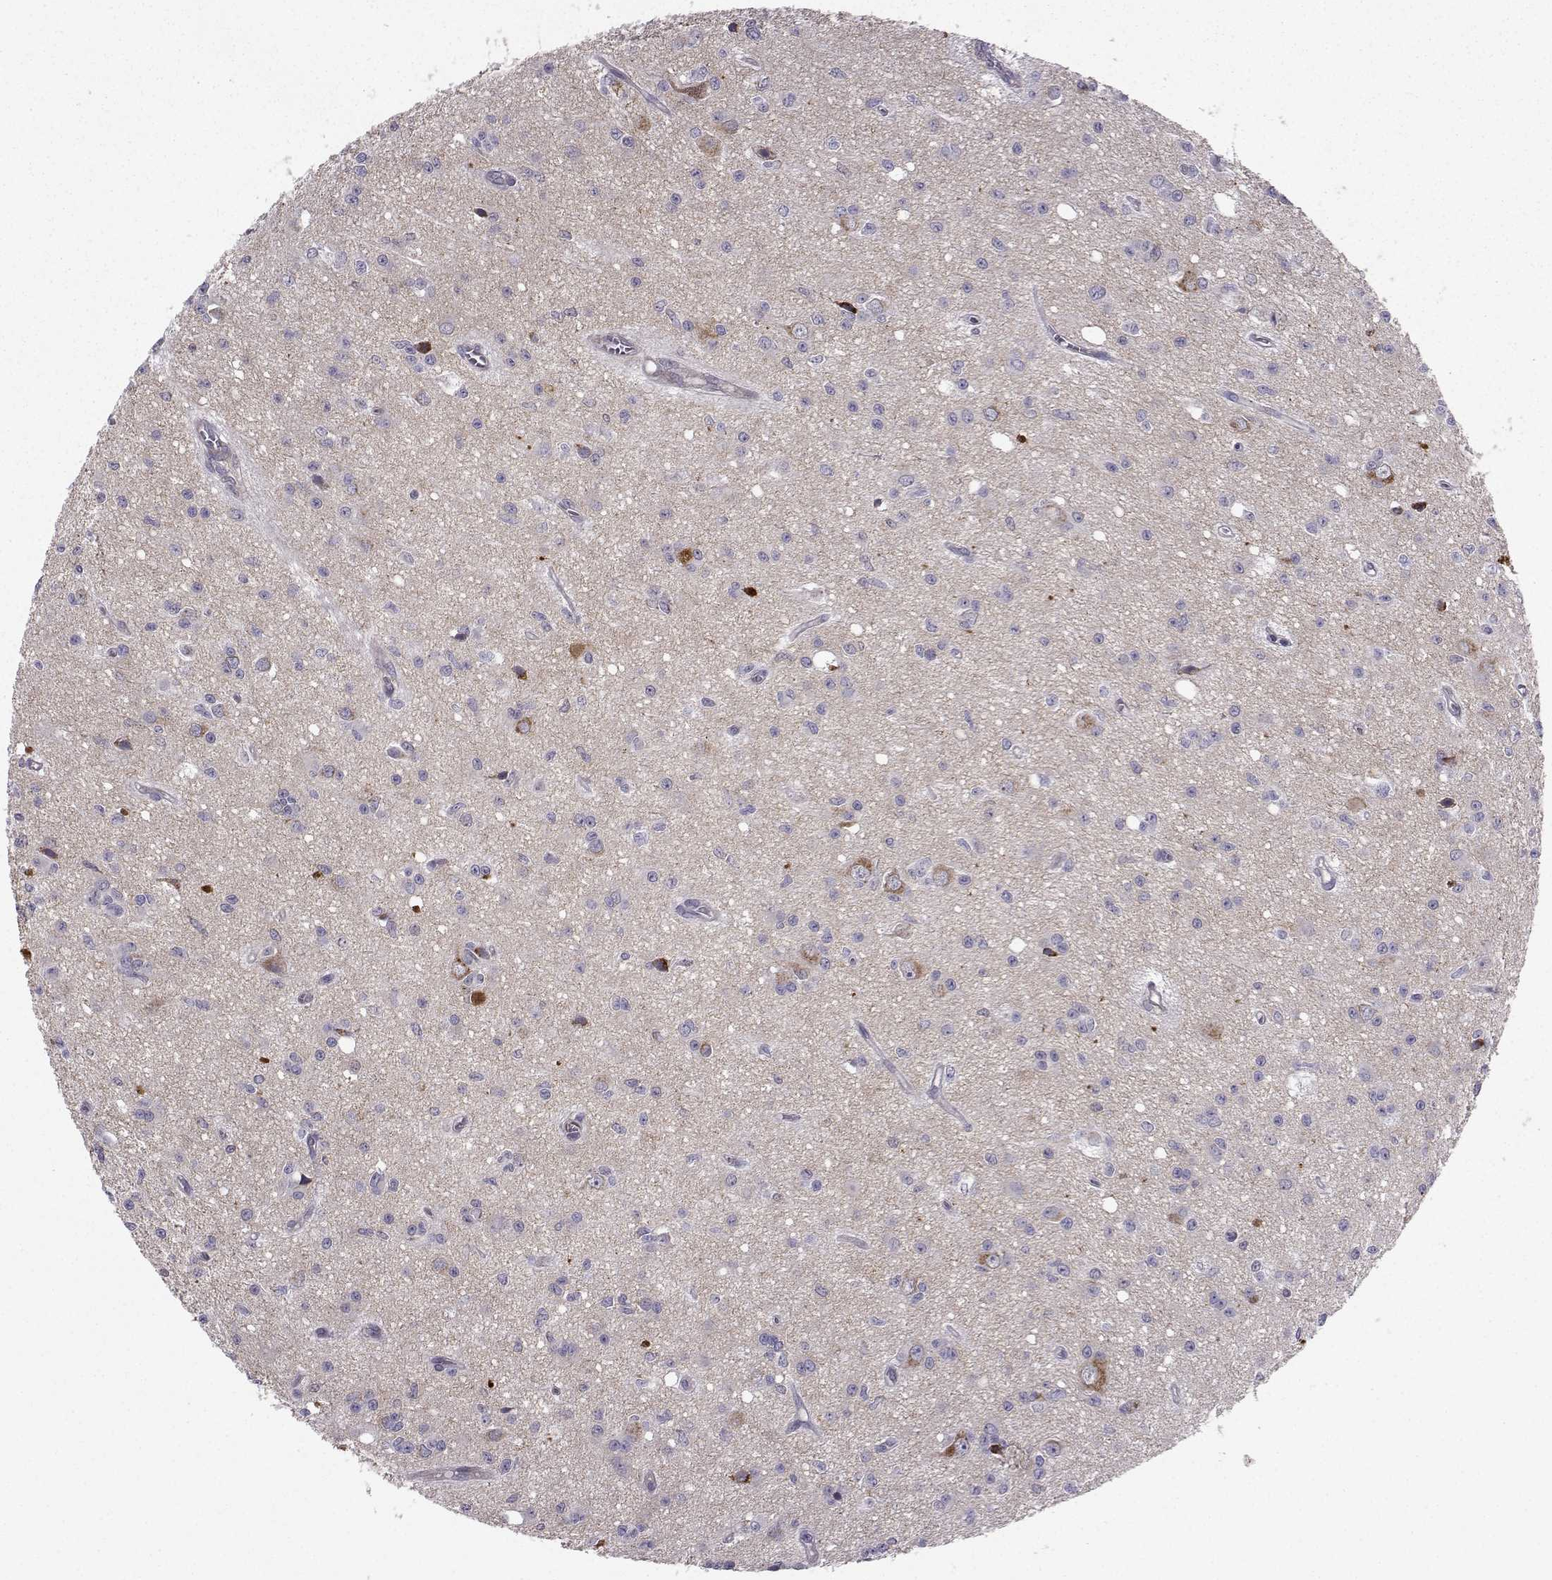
{"staining": {"intensity": "negative", "quantity": "none", "location": "none"}, "tissue": "glioma", "cell_type": "Tumor cells", "image_type": "cancer", "snomed": [{"axis": "morphology", "description": "Glioma, malignant, Low grade"}, {"axis": "topography", "description": "Brain"}], "caption": "A high-resolution image shows immunohistochemistry (IHC) staining of glioma, which exhibits no significant expression in tumor cells. Nuclei are stained in blue.", "gene": "STXBP5", "patient": {"sex": "female", "age": 45}}